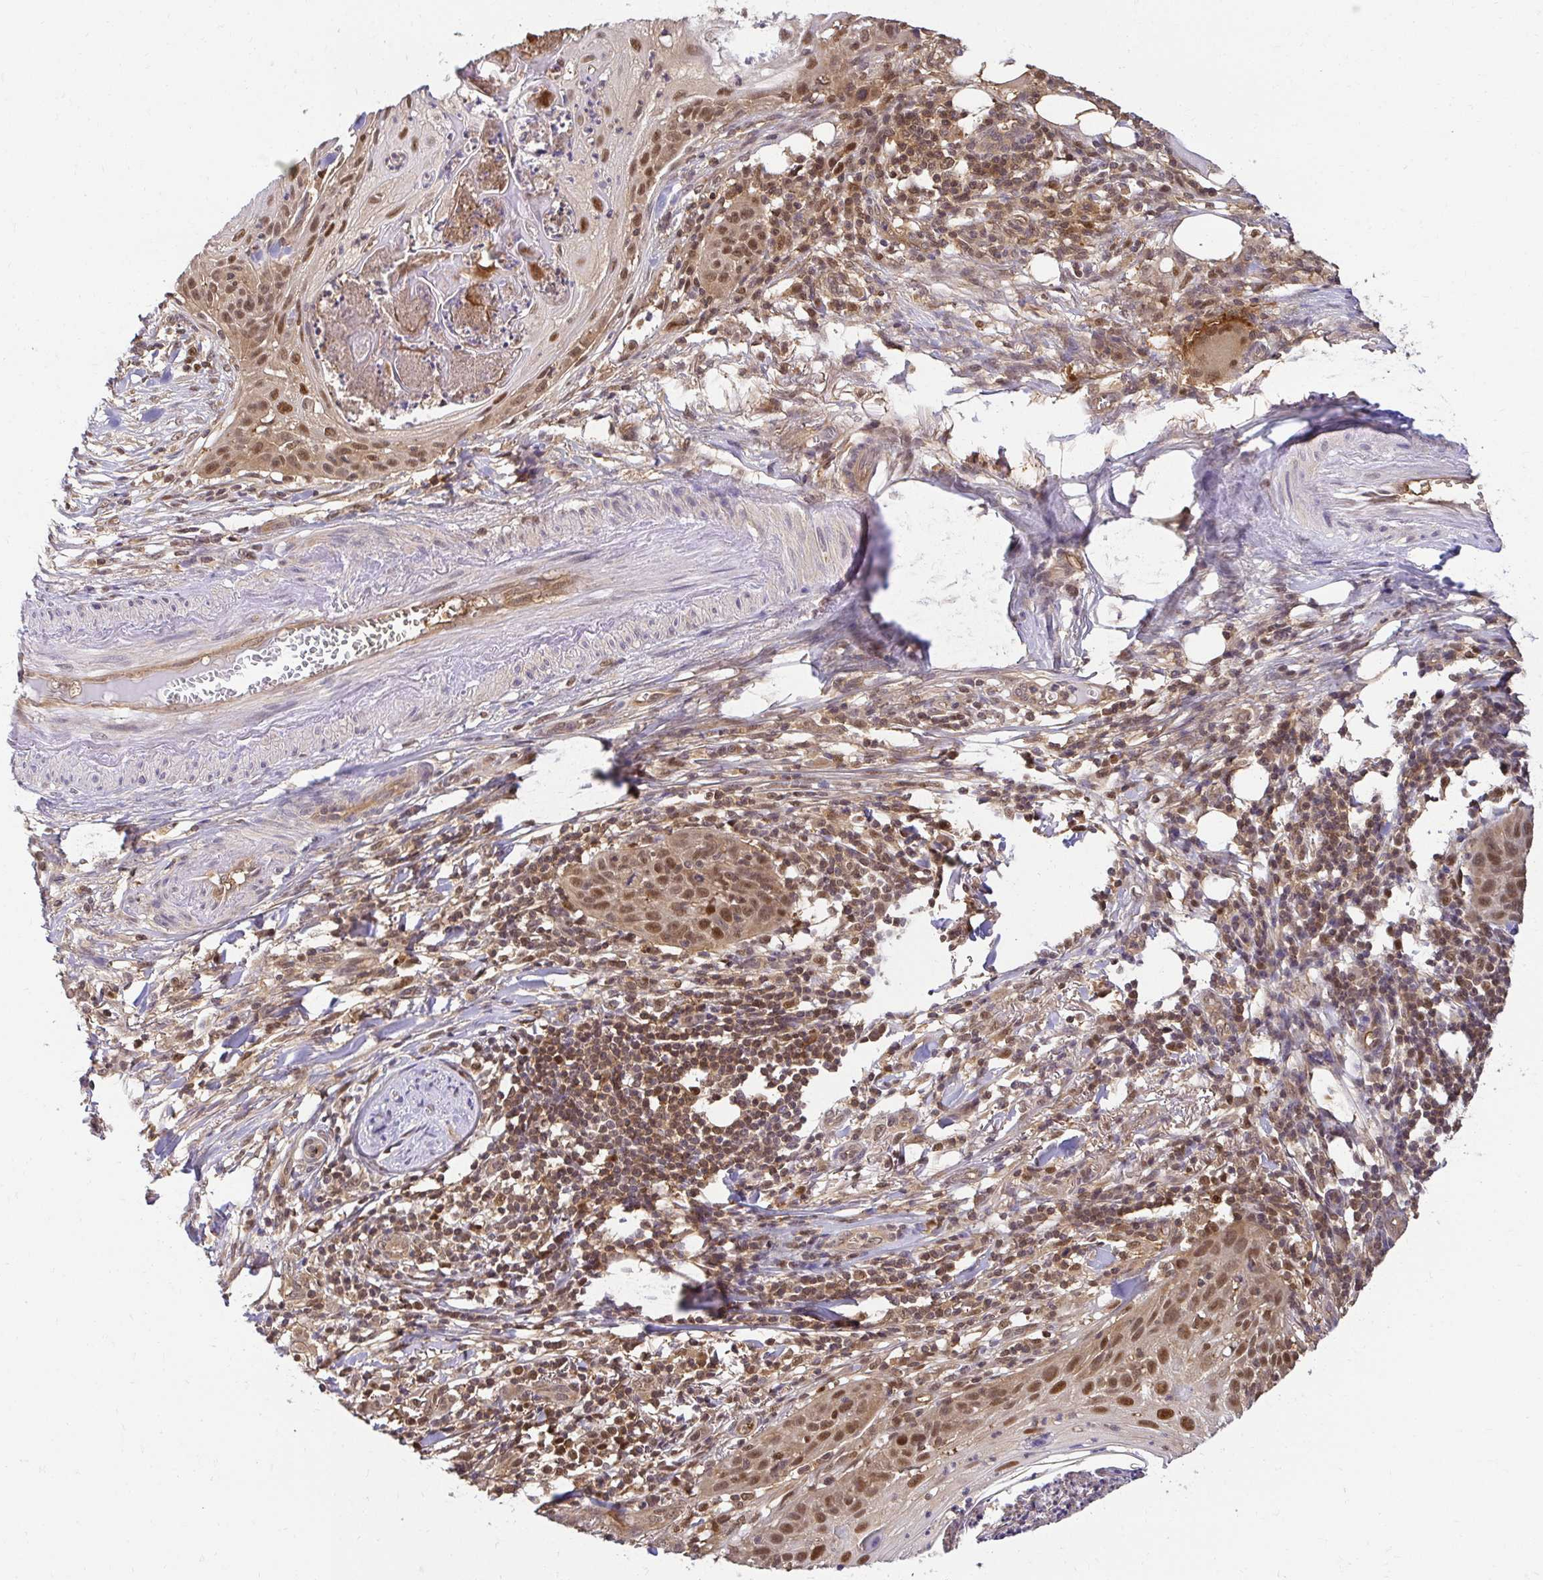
{"staining": {"intensity": "moderate", "quantity": ">75%", "location": "cytoplasmic/membranous,nuclear"}, "tissue": "skin cancer", "cell_type": "Tumor cells", "image_type": "cancer", "snomed": [{"axis": "morphology", "description": "Squamous cell carcinoma, NOS"}, {"axis": "topography", "description": "Skin"}], "caption": "High-power microscopy captured an immunohistochemistry (IHC) histopathology image of skin squamous cell carcinoma, revealing moderate cytoplasmic/membranous and nuclear expression in approximately >75% of tumor cells. (brown staining indicates protein expression, while blue staining denotes nuclei).", "gene": "PSMA4", "patient": {"sex": "female", "age": 88}}